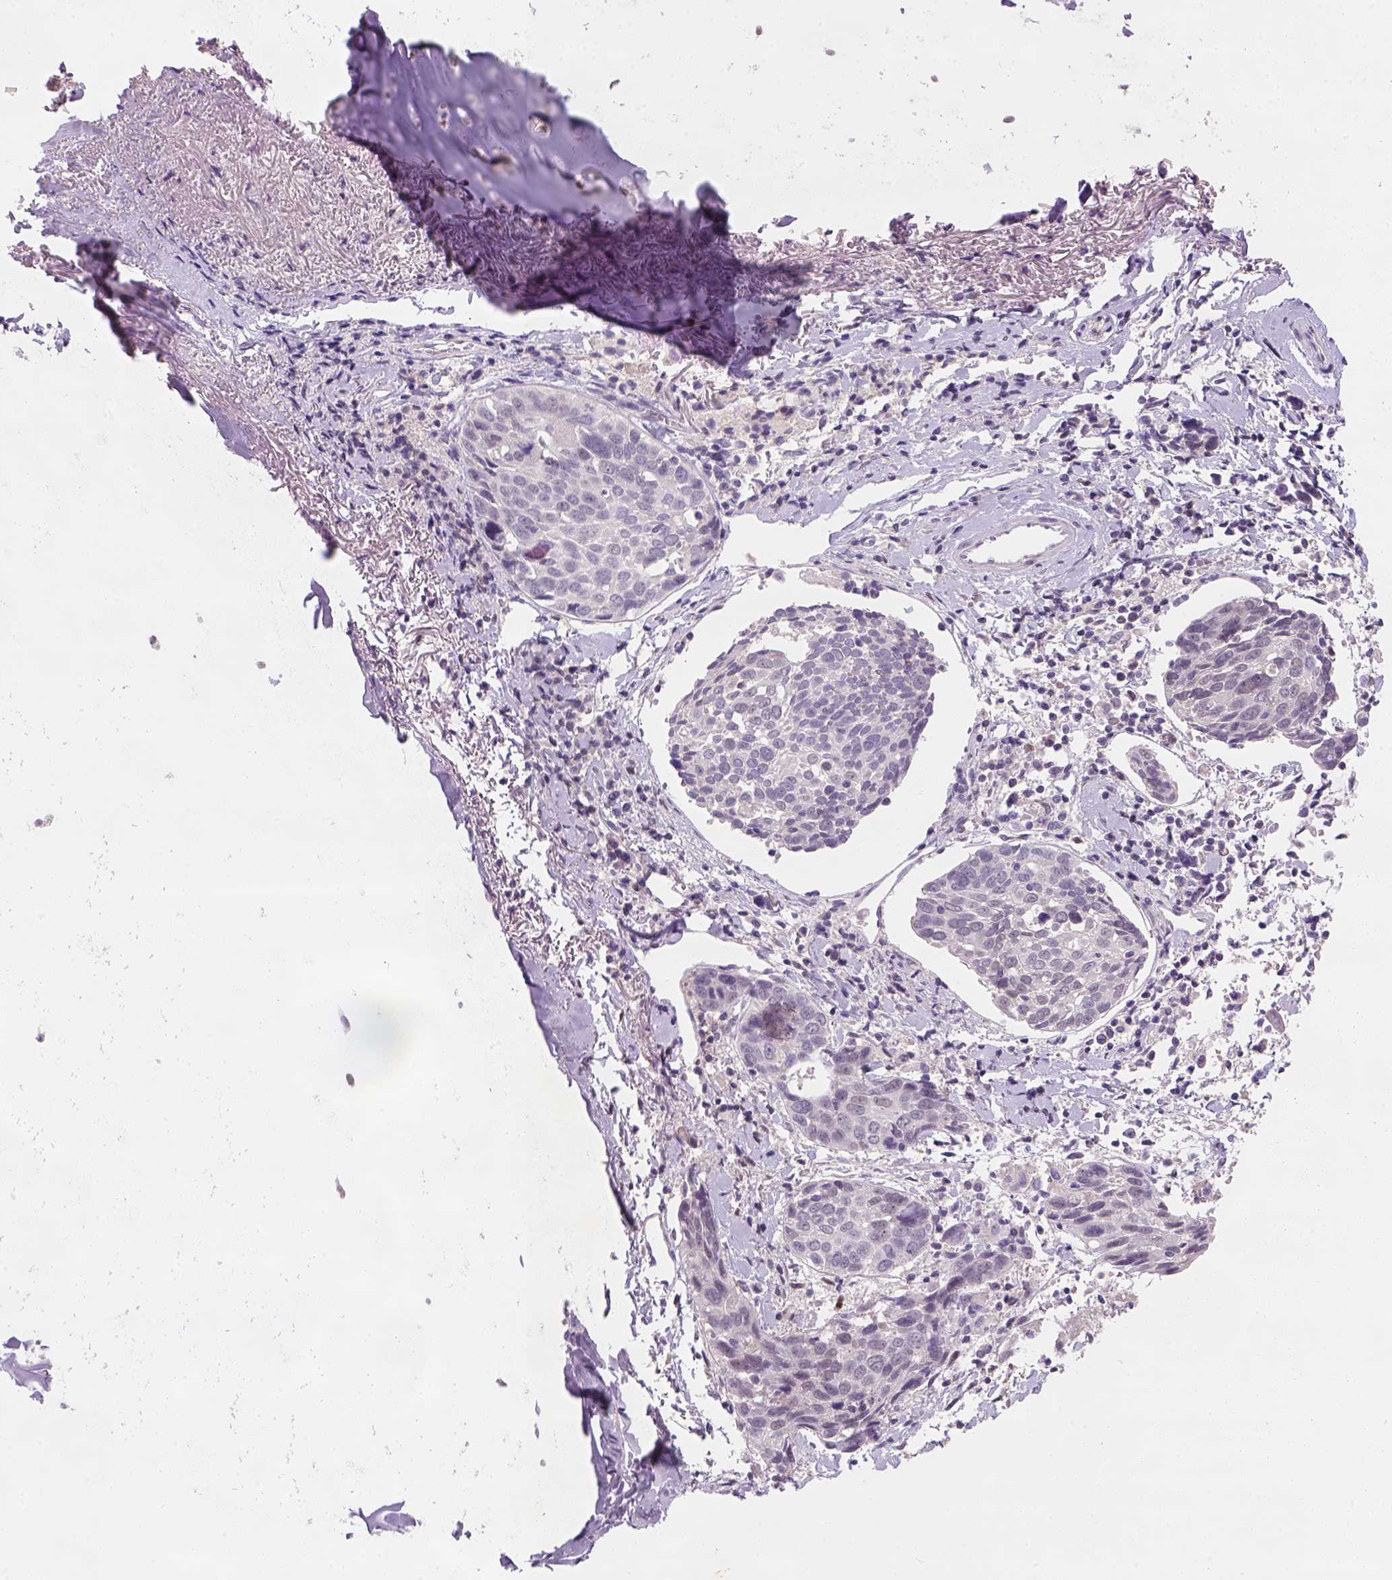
{"staining": {"intensity": "negative", "quantity": "none", "location": "none"}, "tissue": "lung cancer", "cell_type": "Tumor cells", "image_type": "cancer", "snomed": [{"axis": "morphology", "description": "Squamous cell carcinoma, NOS"}, {"axis": "topography", "description": "Lung"}], "caption": "An IHC histopathology image of lung cancer is shown. There is no staining in tumor cells of lung cancer.", "gene": "ZMAT4", "patient": {"sex": "male", "age": 57}}